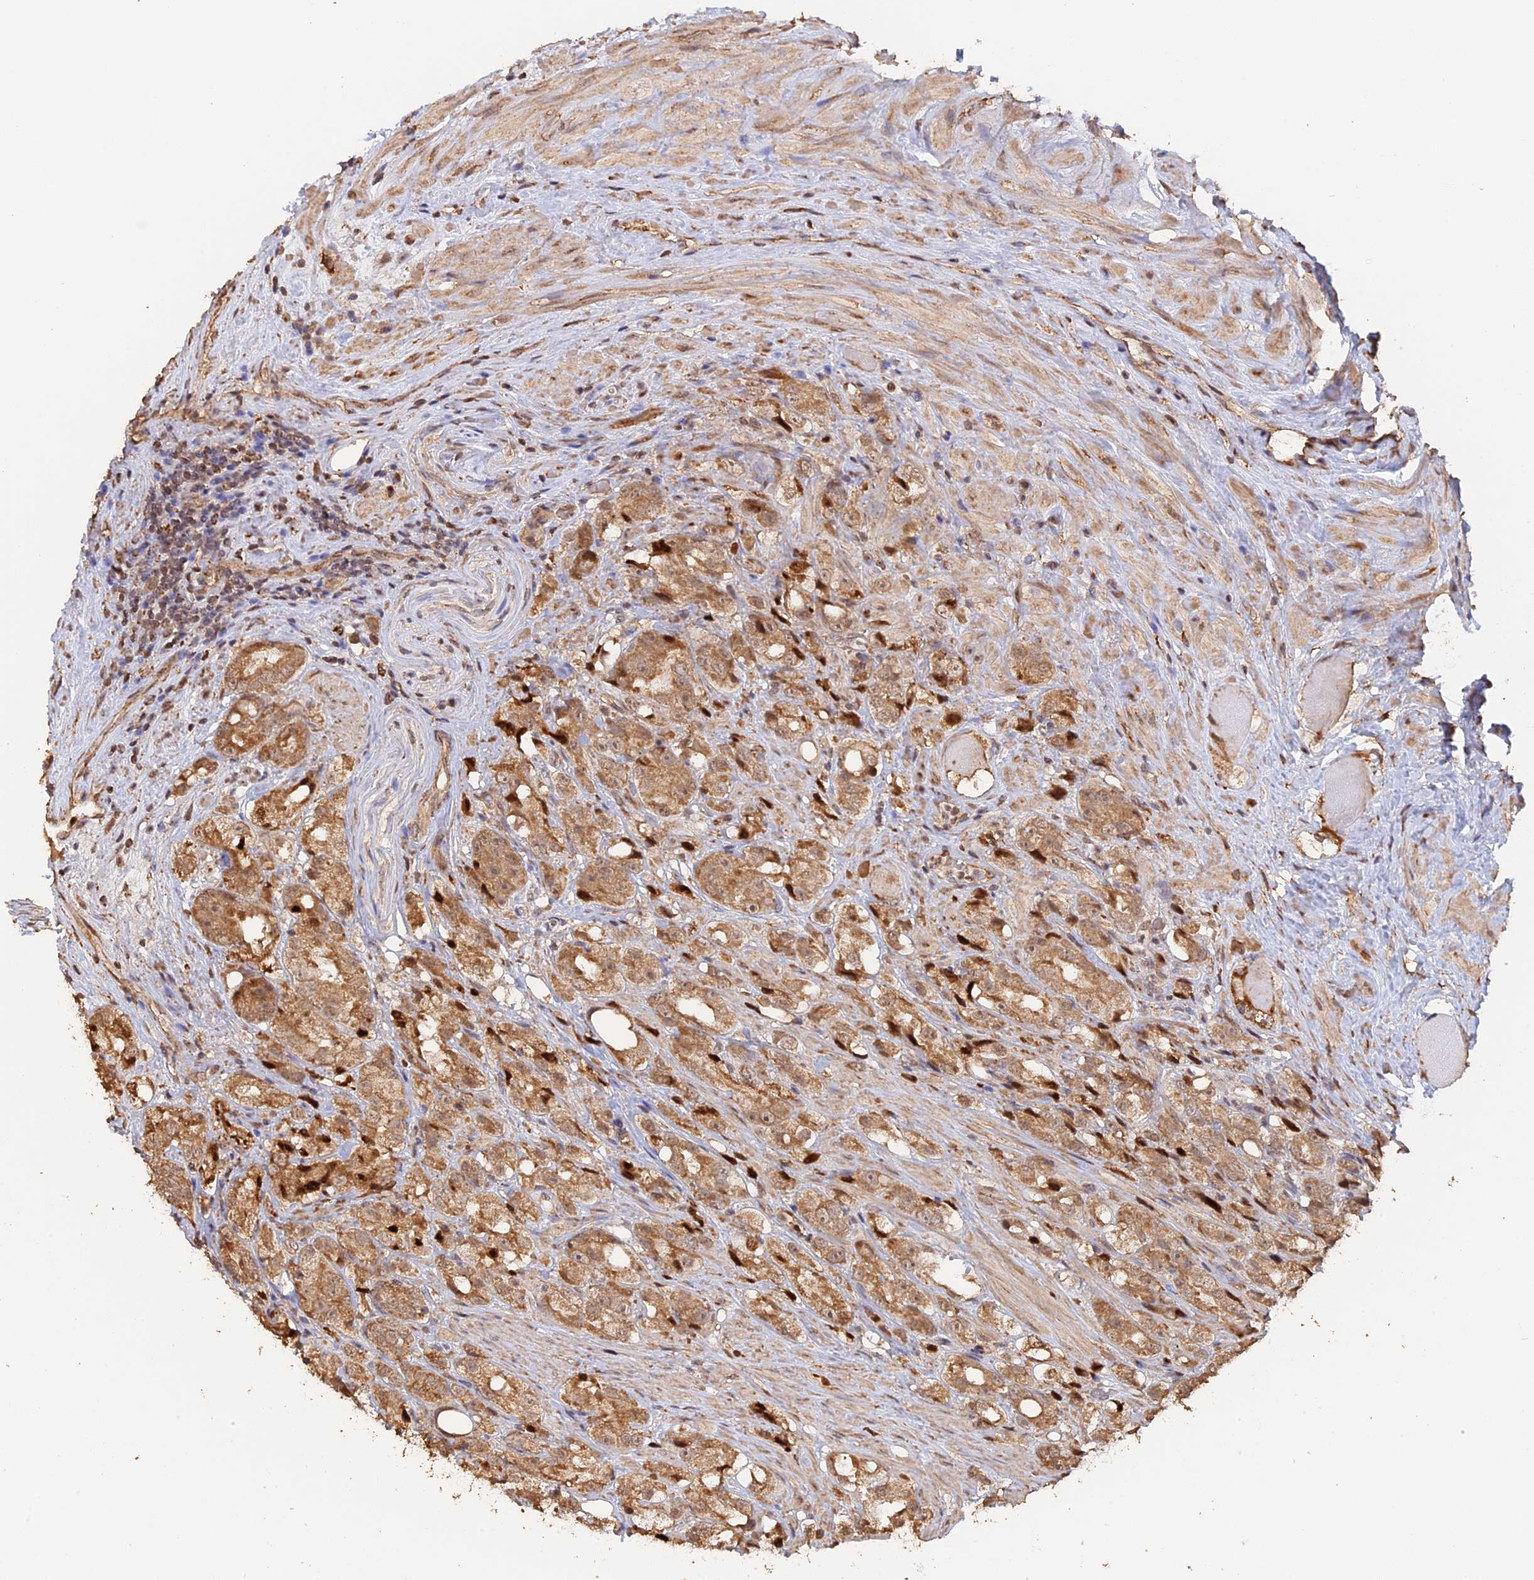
{"staining": {"intensity": "moderate", "quantity": ">75%", "location": "cytoplasmic/membranous"}, "tissue": "prostate cancer", "cell_type": "Tumor cells", "image_type": "cancer", "snomed": [{"axis": "morphology", "description": "Adenocarcinoma, NOS"}, {"axis": "topography", "description": "Prostate"}], "caption": "Human prostate cancer (adenocarcinoma) stained with a brown dye demonstrates moderate cytoplasmic/membranous positive positivity in about >75% of tumor cells.", "gene": "FAM210B", "patient": {"sex": "male", "age": 79}}